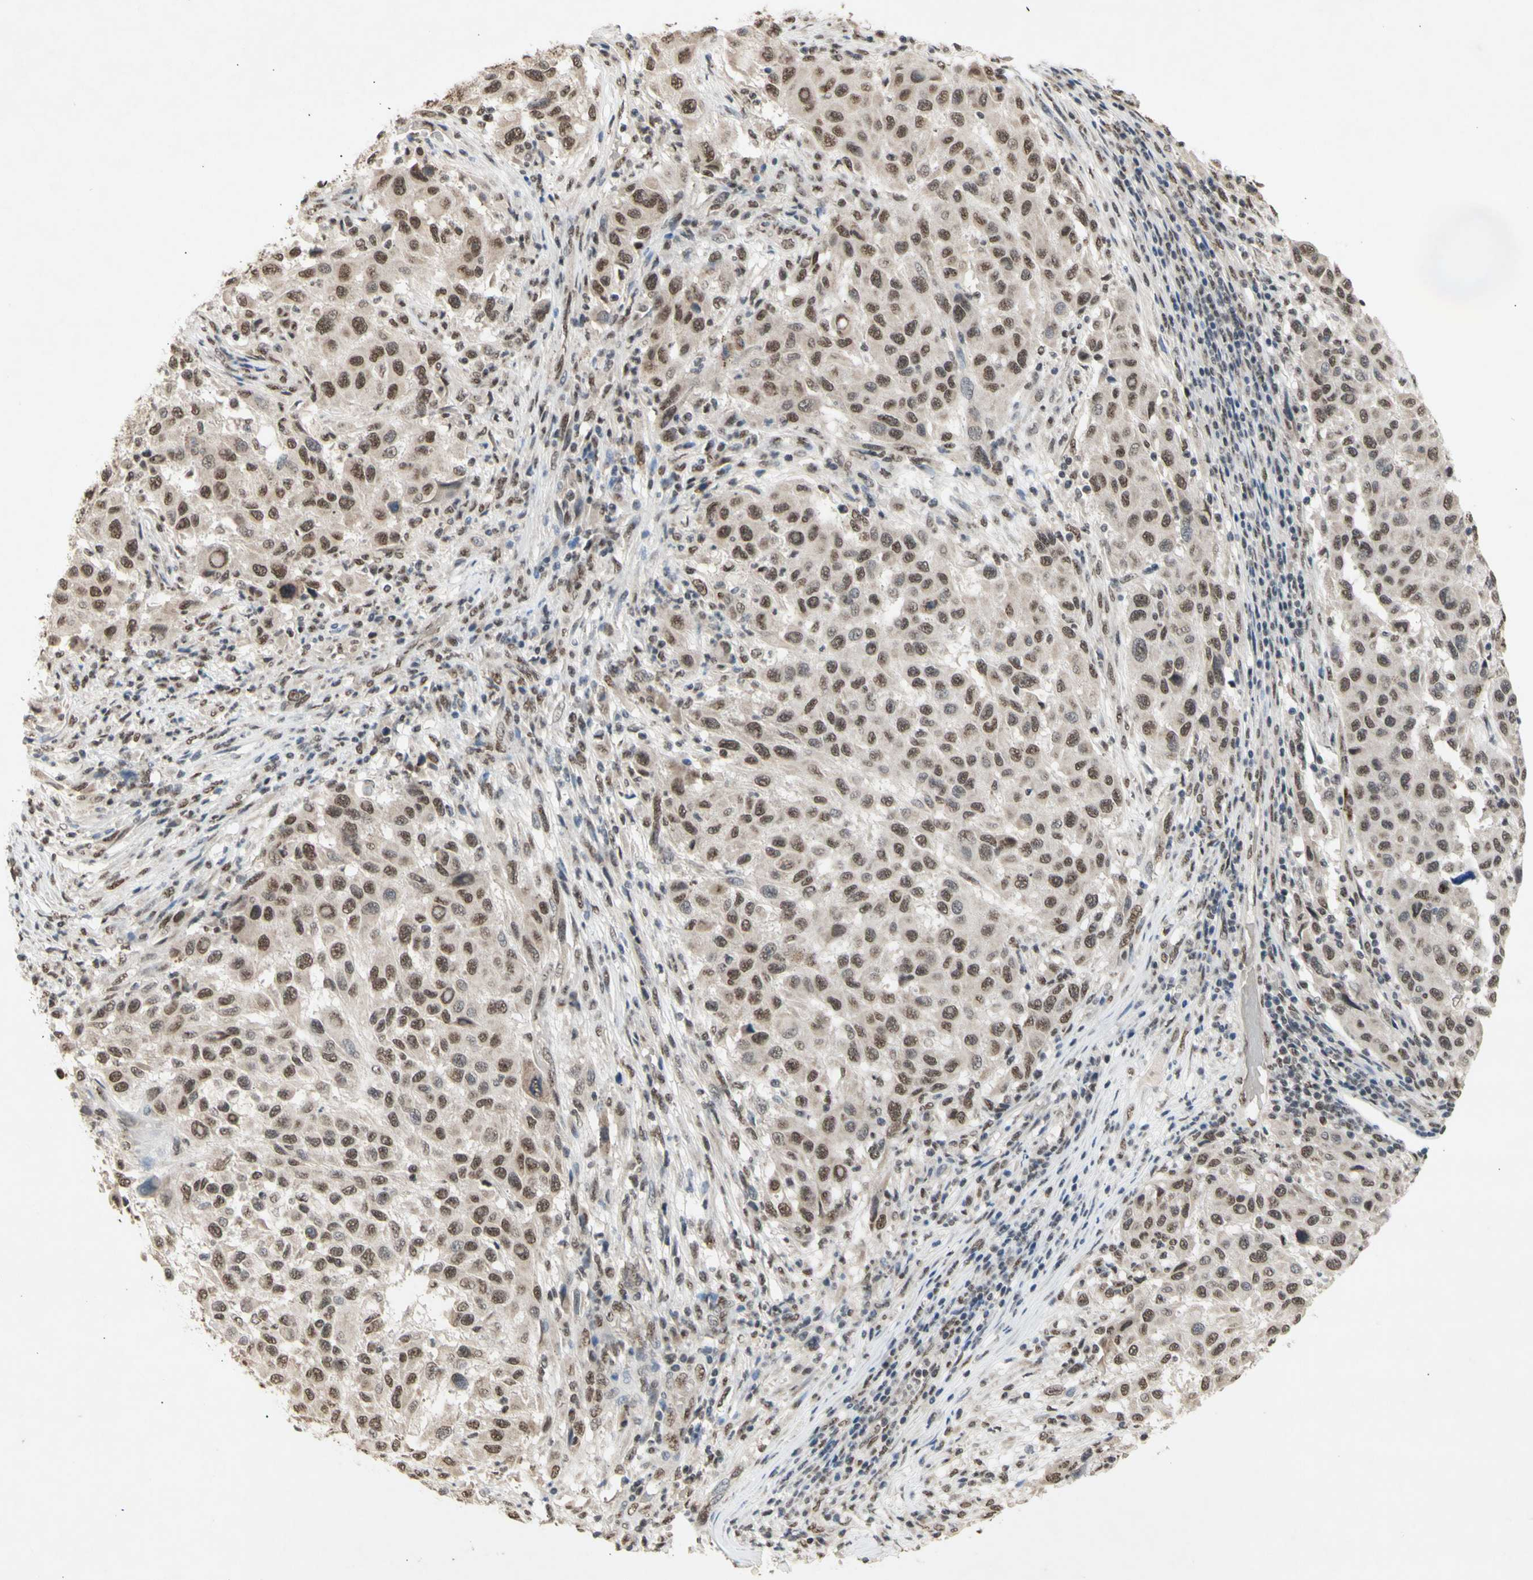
{"staining": {"intensity": "weak", "quantity": ">75%", "location": "nuclear"}, "tissue": "melanoma", "cell_type": "Tumor cells", "image_type": "cancer", "snomed": [{"axis": "morphology", "description": "Malignant melanoma, Metastatic site"}, {"axis": "topography", "description": "Lymph node"}], "caption": "The image reveals immunohistochemical staining of melanoma. There is weak nuclear positivity is identified in about >75% of tumor cells.", "gene": "SFPQ", "patient": {"sex": "male", "age": 61}}